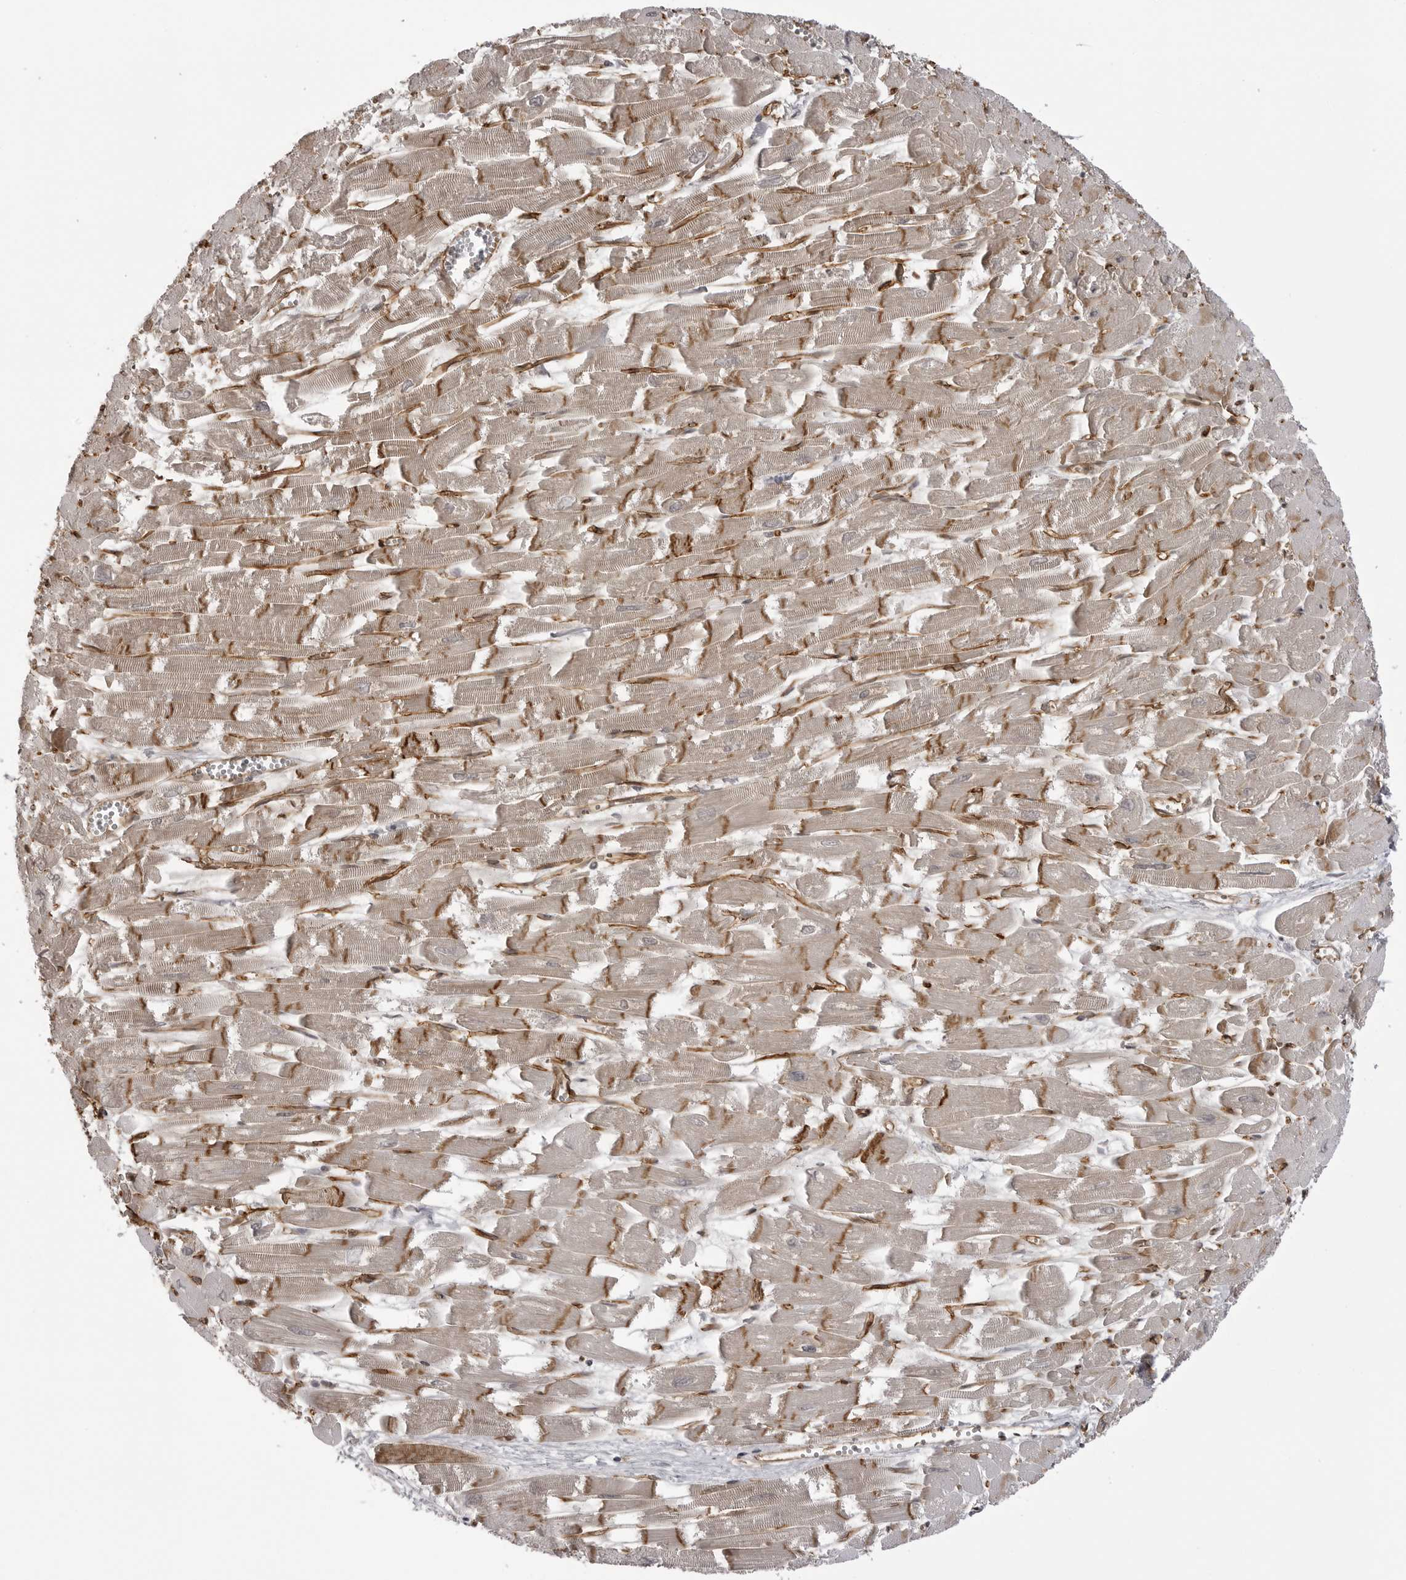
{"staining": {"intensity": "strong", "quantity": "25%-75%", "location": "cytoplasmic/membranous"}, "tissue": "heart muscle", "cell_type": "Cardiomyocytes", "image_type": "normal", "snomed": [{"axis": "morphology", "description": "Normal tissue, NOS"}, {"axis": "topography", "description": "Heart"}], "caption": "Benign heart muscle shows strong cytoplasmic/membranous expression in about 25%-75% of cardiomyocytes, visualized by immunohistochemistry. The protein of interest is shown in brown color, while the nuclei are stained blue.", "gene": "SORBS1", "patient": {"sex": "male", "age": 54}}